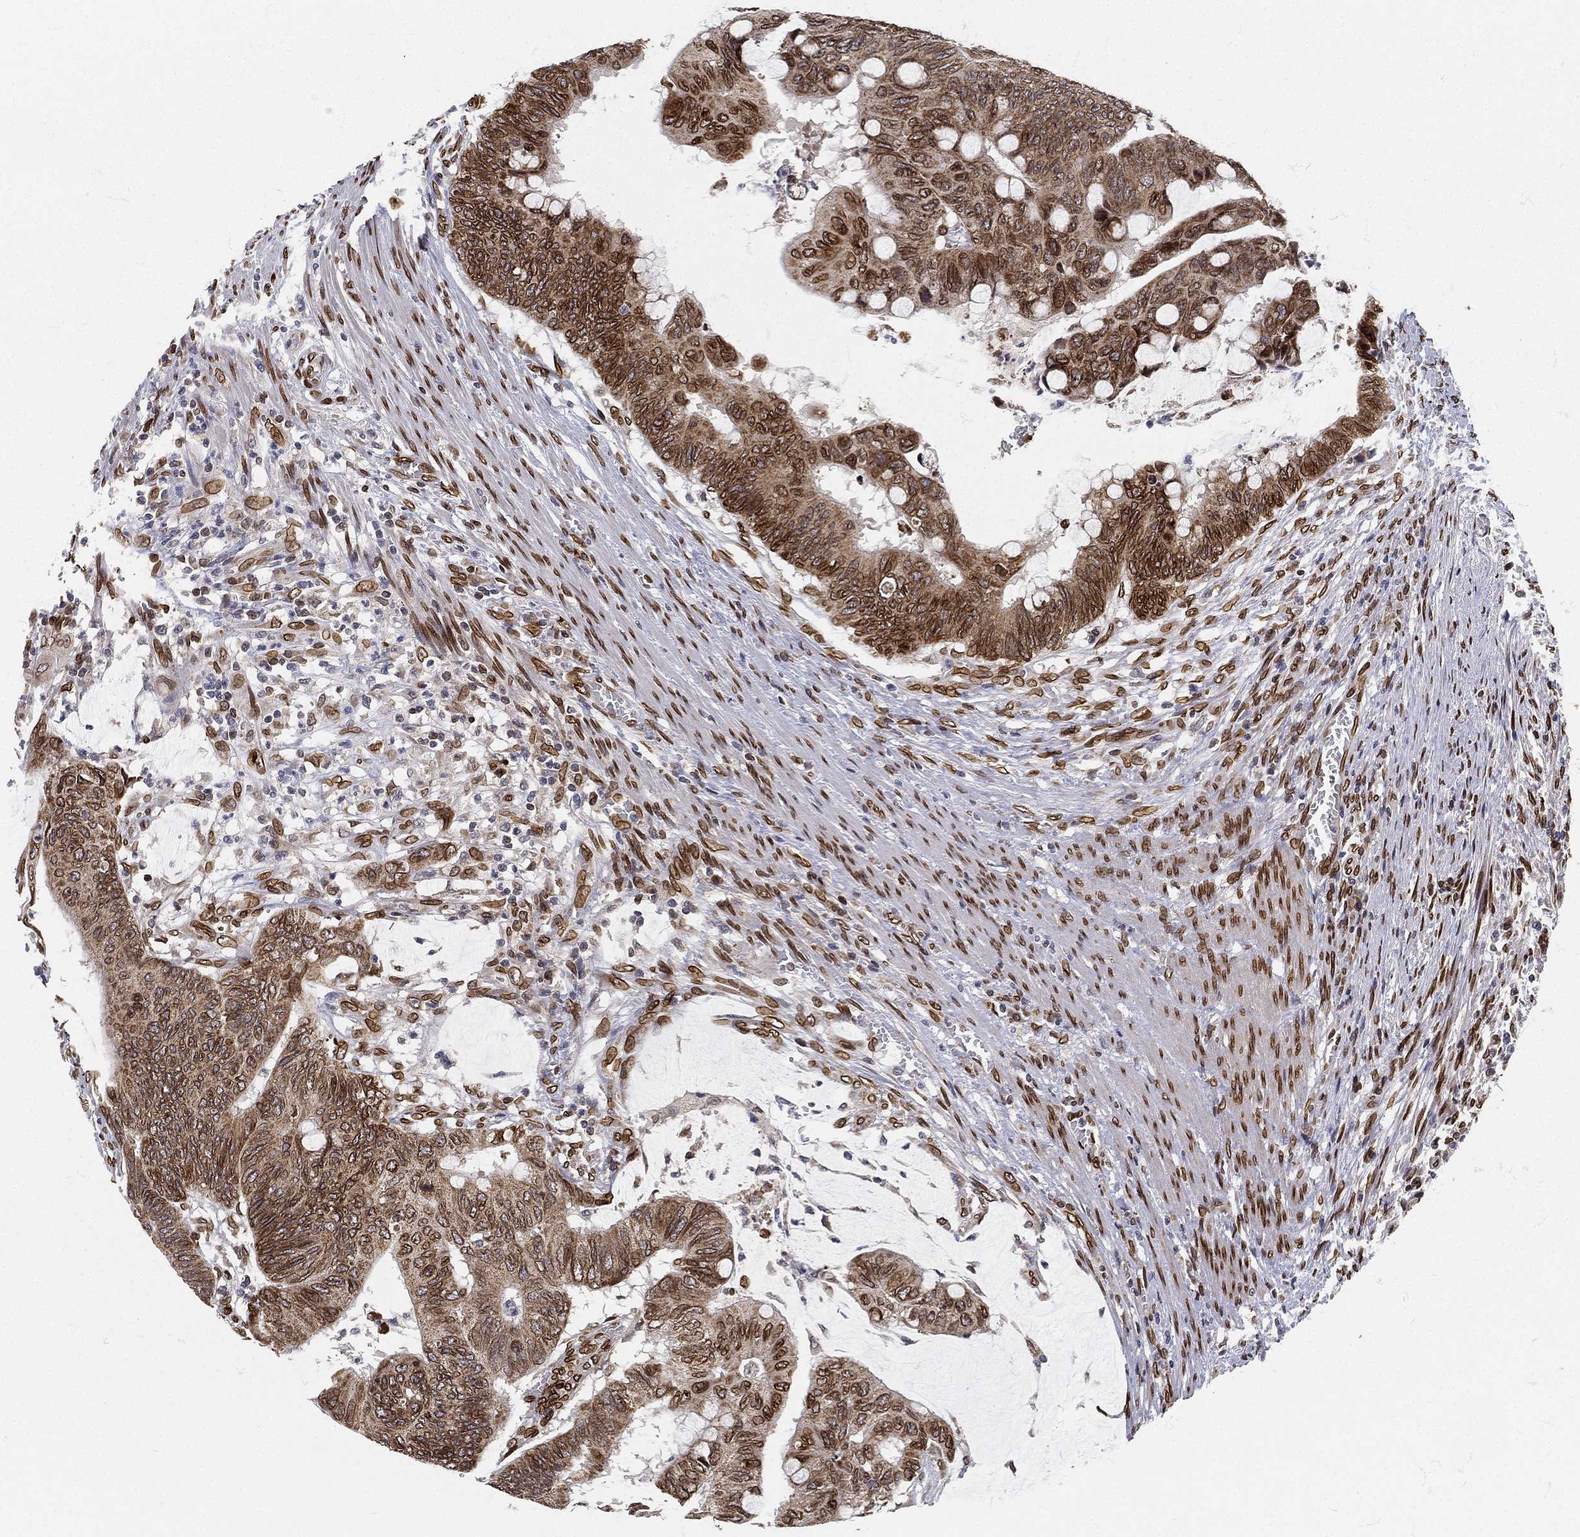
{"staining": {"intensity": "strong", "quantity": ">75%", "location": "cytoplasmic/membranous,nuclear"}, "tissue": "colorectal cancer", "cell_type": "Tumor cells", "image_type": "cancer", "snomed": [{"axis": "morphology", "description": "Normal tissue, NOS"}, {"axis": "morphology", "description": "Adenocarcinoma, NOS"}, {"axis": "topography", "description": "Rectum"}], "caption": "Immunohistochemical staining of colorectal adenocarcinoma shows high levels of strong cytoplasmic/membranous and nuclear protein positivity in about >75% of tumor cells.", "gene": "PALB2", "patient": {"sex": "male", "age": 92}}